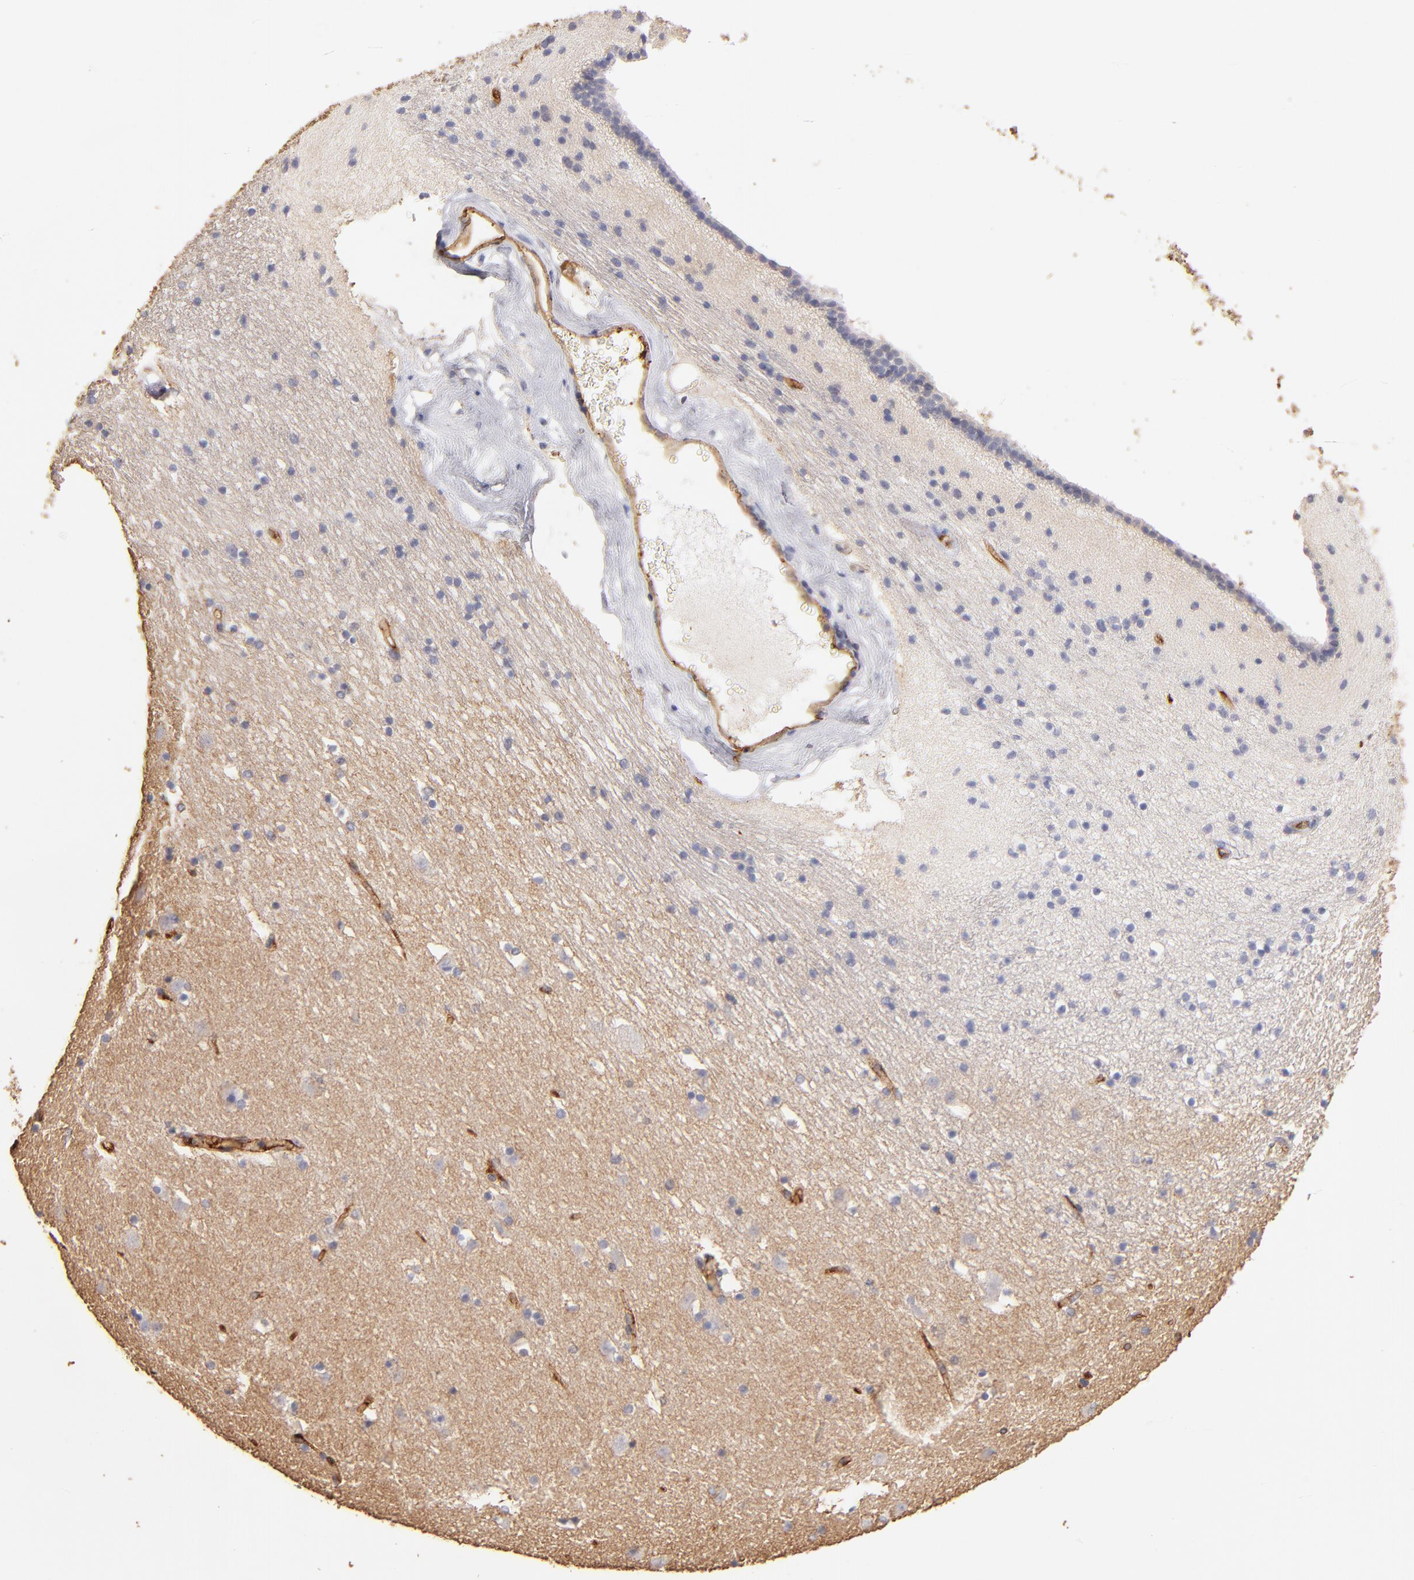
{"staining": {"intensity": "negative", "quantity": "none", "location": "none"}, "tissue": "caudate", "cell_type": "Glial cells", "image_type": "normal", "snomed": [{"axis": "morphology", "description": "Normal tissue, NOS"}, {"axis": "topography", "description": "Lateral ventricle wall"}], "caption": "Human caudate stained for a protein using immunohistochemistry reveals no staining in glial cells.", "gene": "ABCB1", "patient": {"sex": "male", "age": 45}}